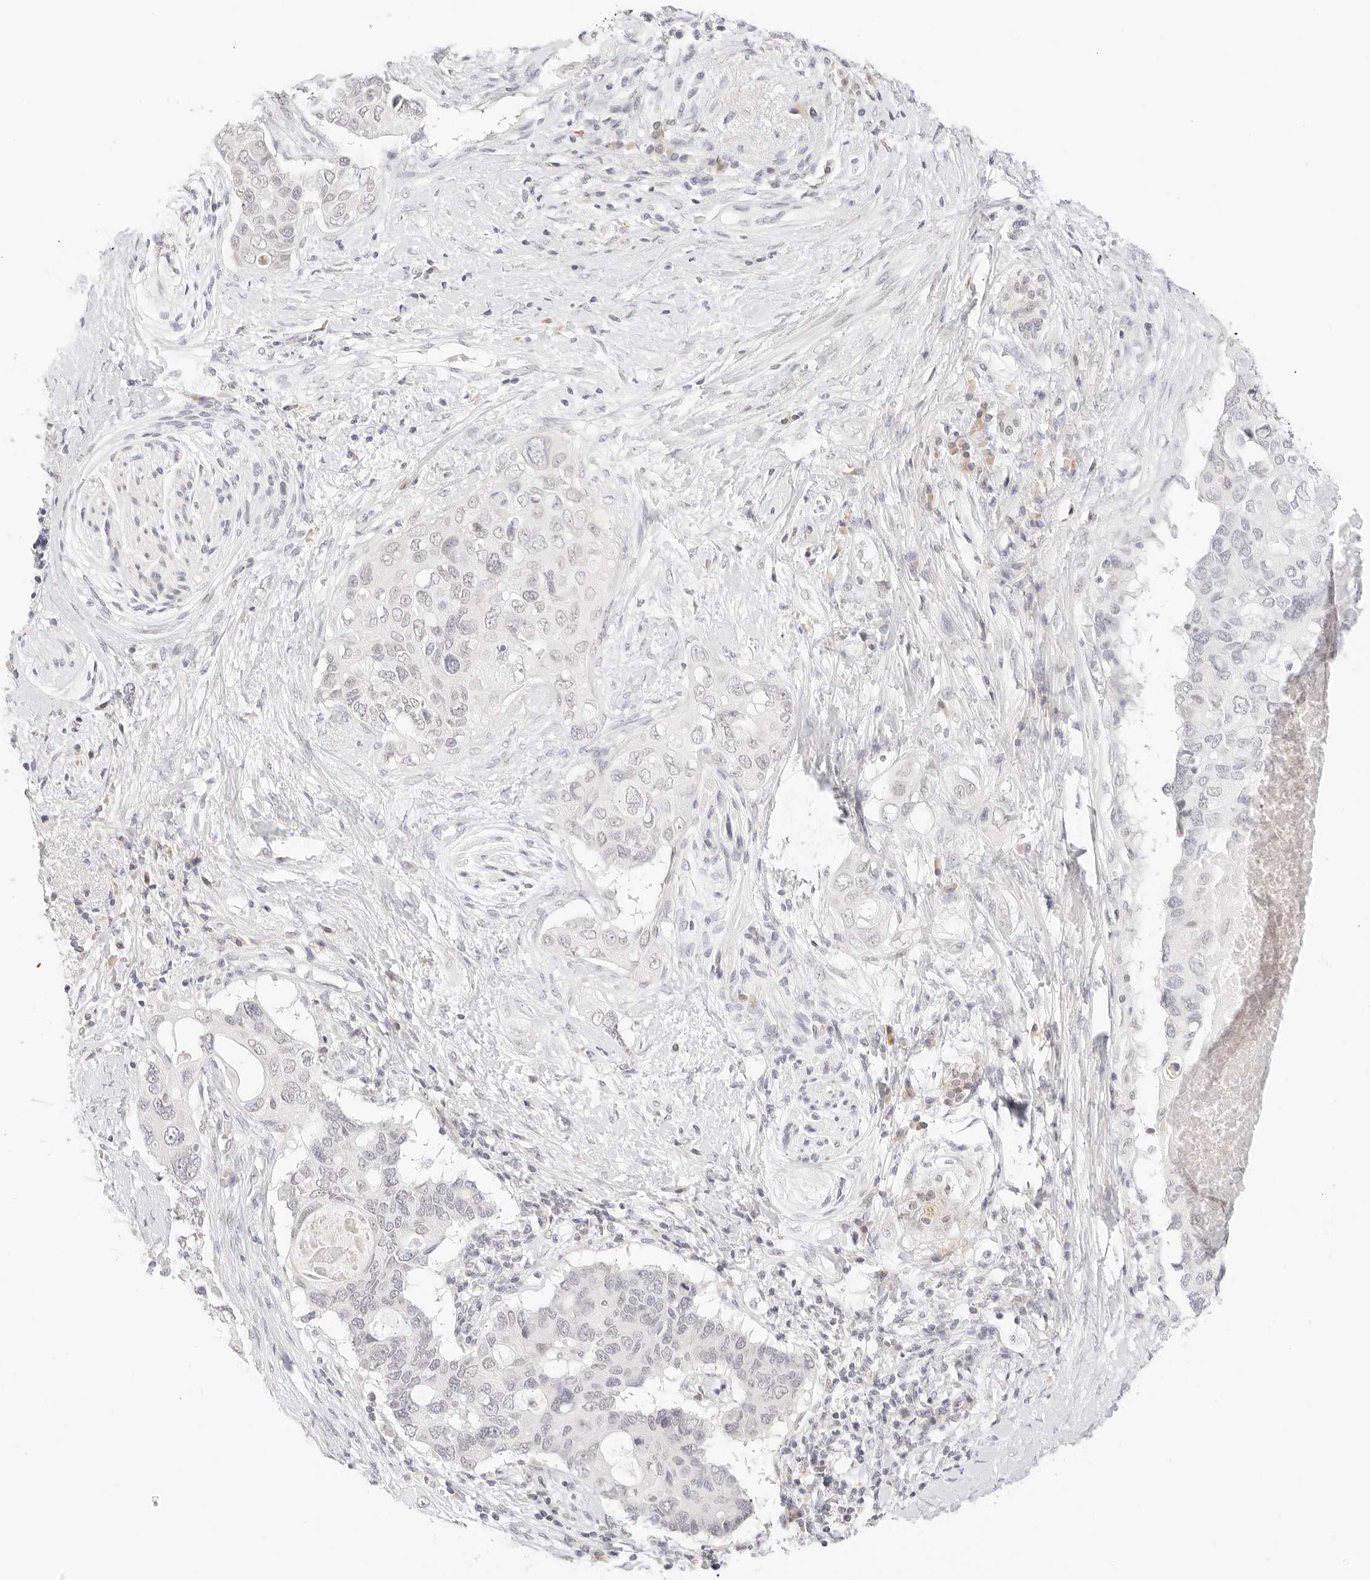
{"staining": {"intensity": "negative", "quantity": "none", "location": "none"}, "tissue": "pancreatic cancer", "cell_type": "Tumor cells", "image_type": "cancer", "snomed": [{"axis": "morphology", "description": "Adenocarcinoma, NOS"}, {"axis": "topography", "description": "Pancreas"}], "caption": "This is an immunohistochemistry micrograph of human pancreatic adenocarcinoma. There is no expression in tumor cells.", "gene": "XKR4", "patient": {"sex": "female", "age": 56}}